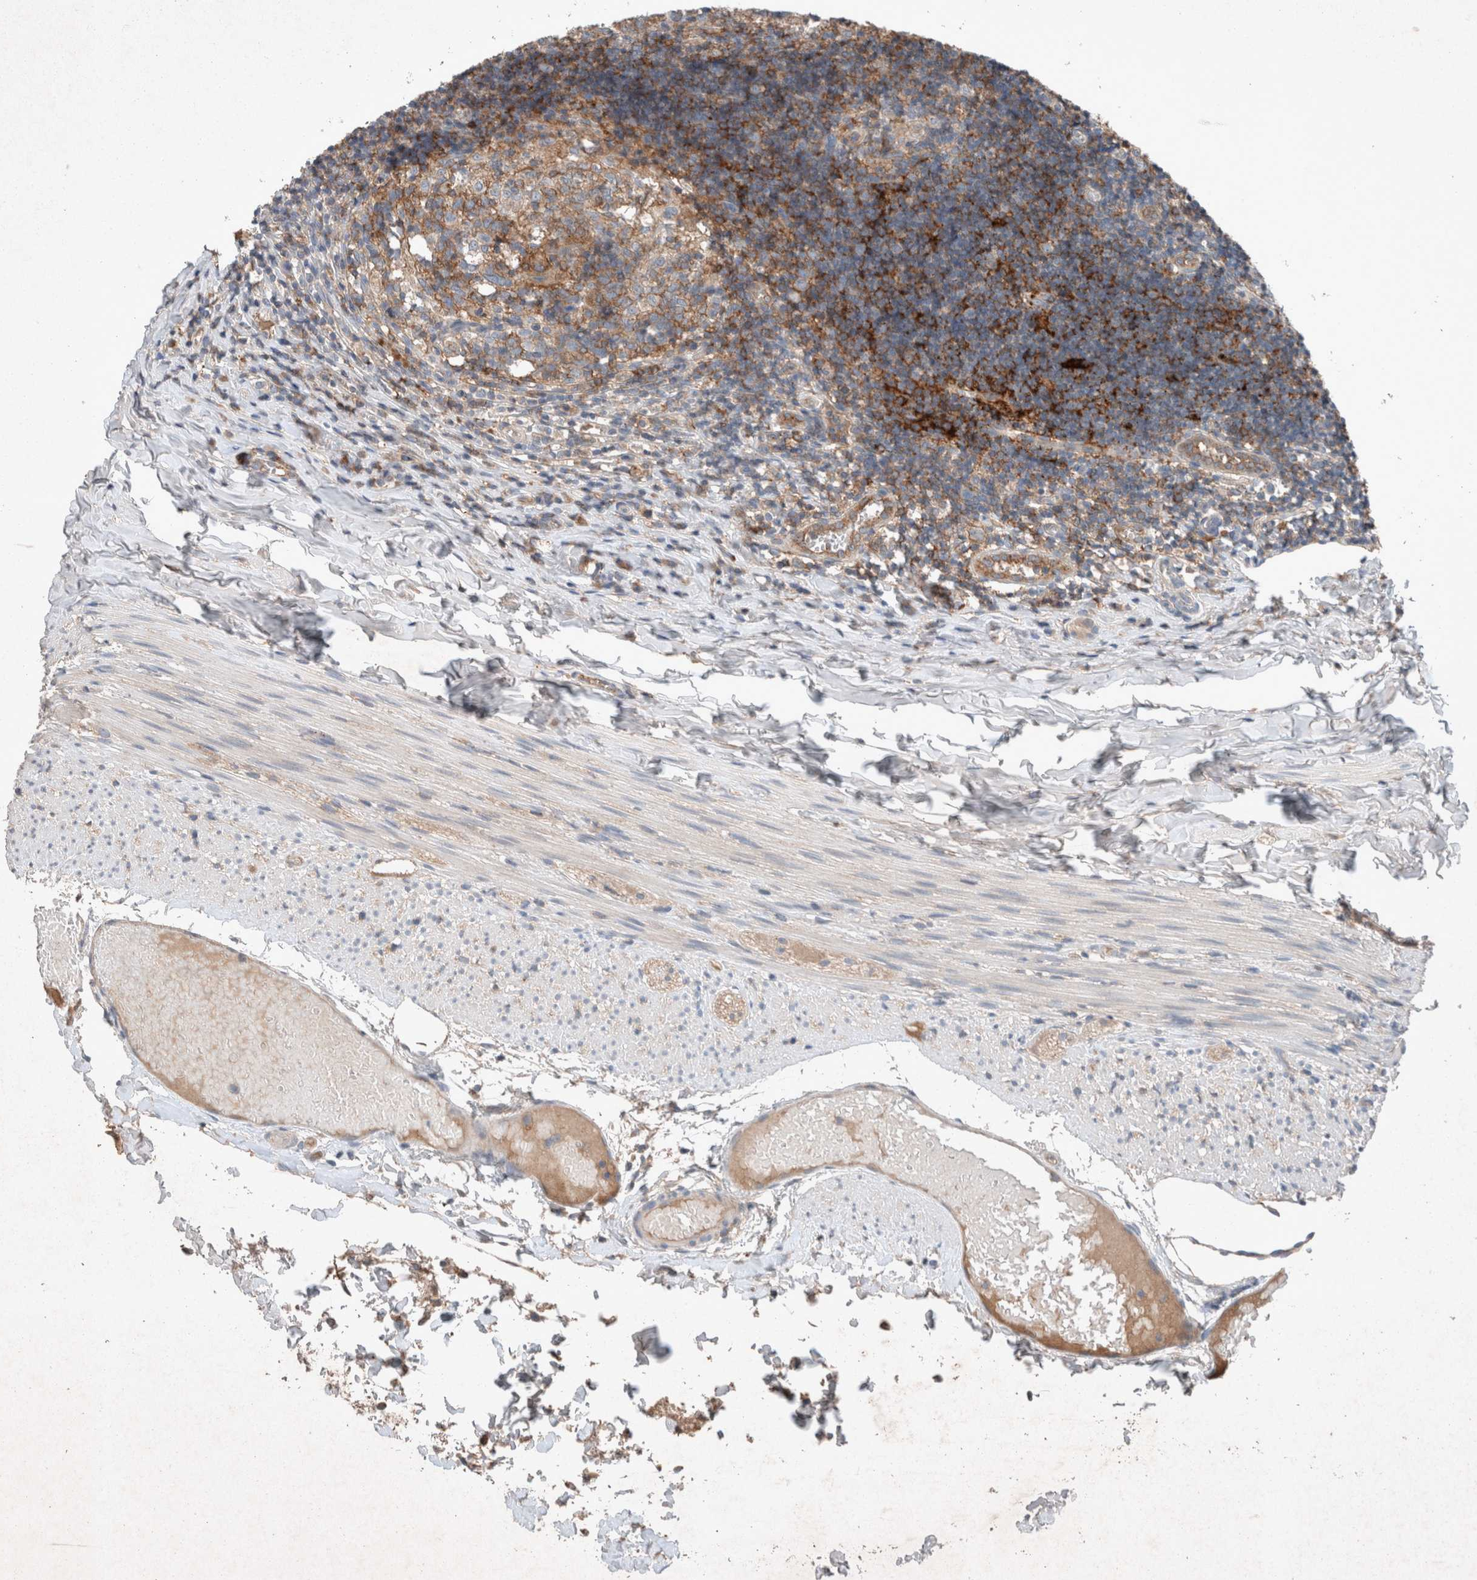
{"staining": {"intensity": "moderate", "quantity": "25%-75%", "location": "cytoplasmic/membranous"}, "tissue": "appendix", "cell_type": "Glandular cells", "image_type": "normal", "snomed": [{"axis": "morphology", "description": "Normal tissue, NOS"}, {"axis": "topography", "description": "Appendix"}], "caption": "This histopathology image displays immunohistochemistry (IHC) staining of benign appendix, with medium moderate cytoplasmic/membranous staining in about 25%-75% of glandular cells.", "gene": "UGCG", "patient": {"sex": "male", "age": 8}}